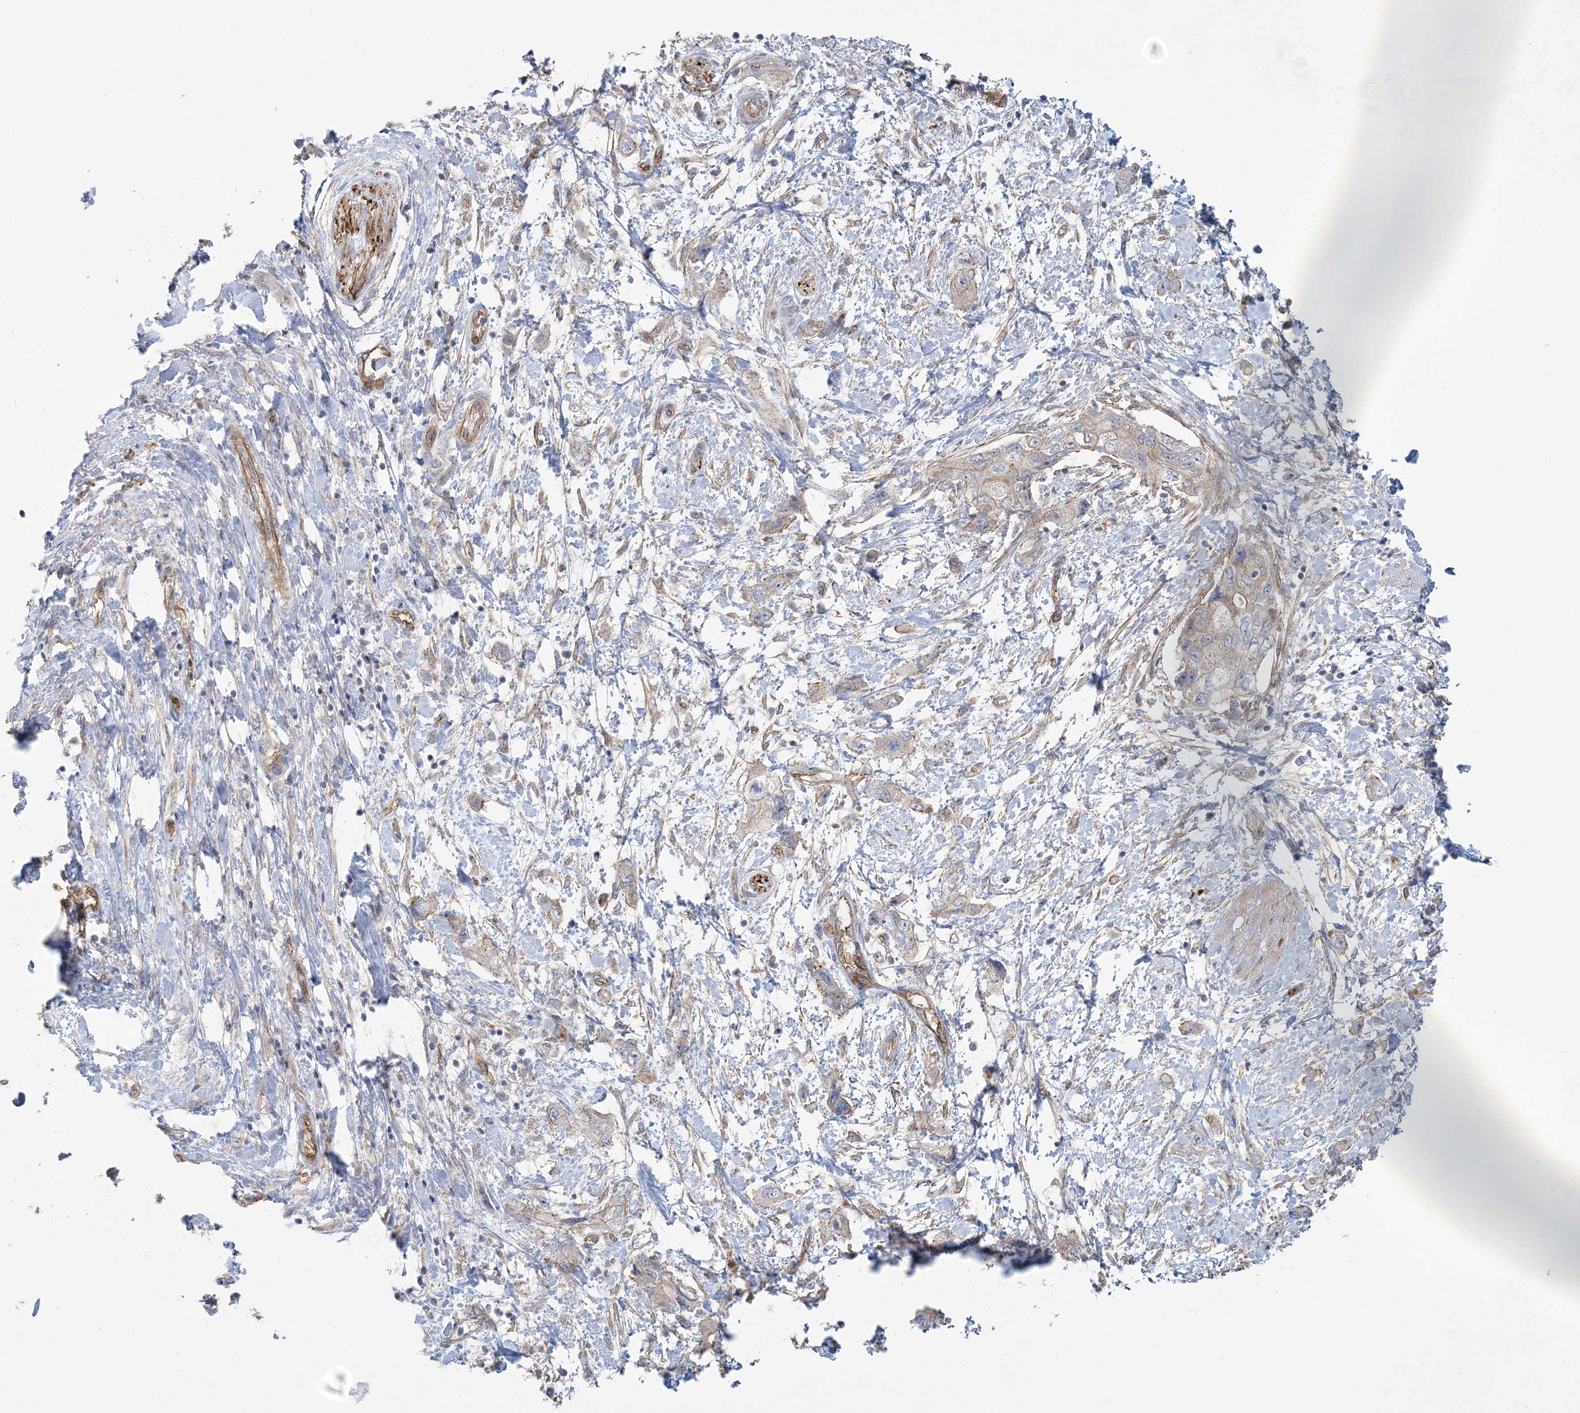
{"staining": {"intensity": "moderate", "quantity": "25%-75%", "location": "cytoplasmic/membranous"}, "tissue": "pancreatic cancer", "cell_type": "Tumor cells", "image_type": "cancer", "snomed": [{"axis": "morphology", "description": "Adenocarcinoma, NOS"}, {"axis": "topography", "description": "Pancreas"}], "caption": "Moderate cytoplasmic/membranous expression is appreciated in about 25%-75% of tumor cells in adenocarcinoma (pancreatic).", "gene": "RAI14", "patient": {"sex": "female", "age": 73}}